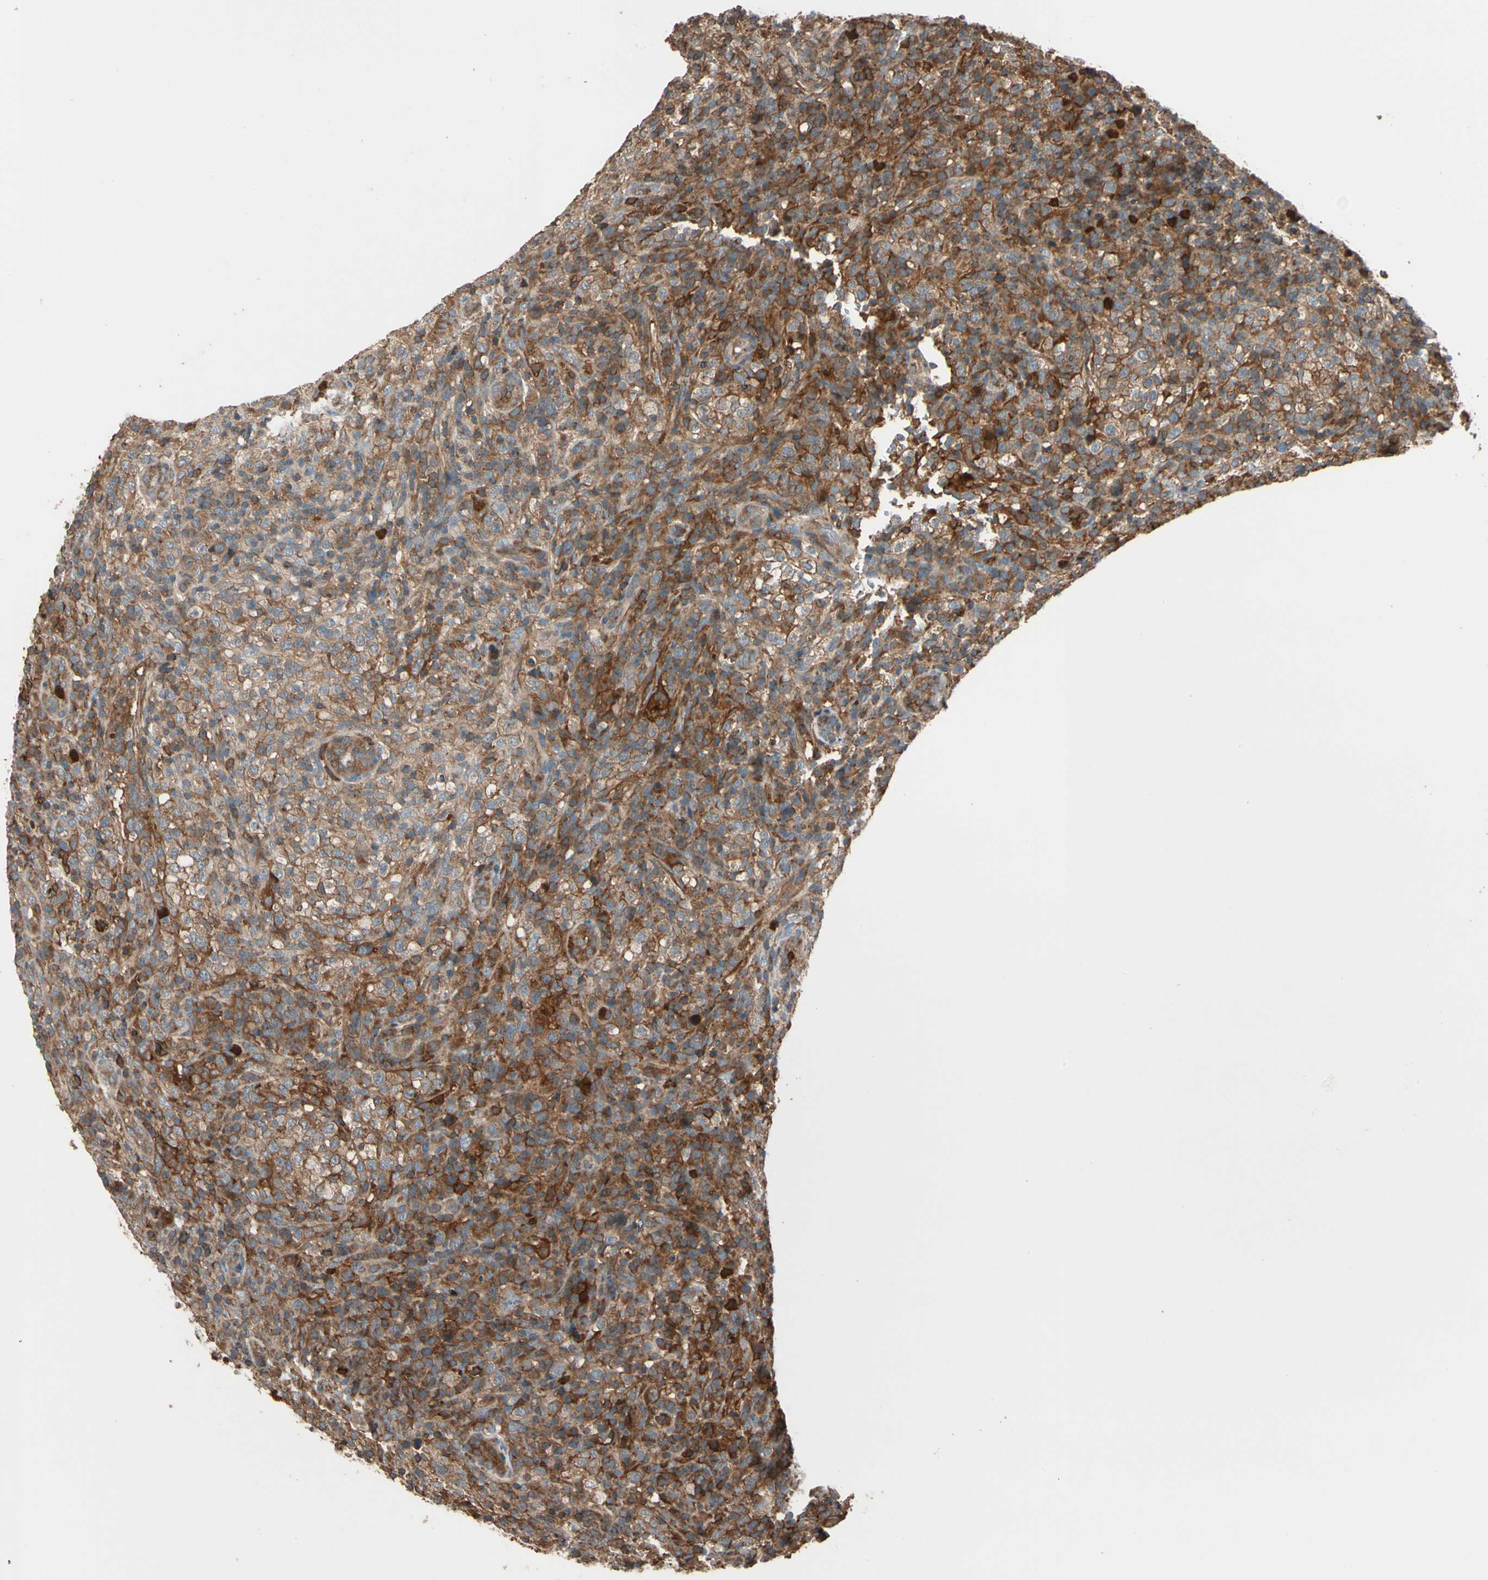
{"staining": {"intensity": "strong", "quantity": ">75%", "location": "cytoplasmic/membranous"}, "tissue": "lymphoma", "cell_type": "Tumor cells", "image_type": "cancer", "snomed": [{"axis": "morphology", "description": "Malignant lymphoma, non-Hodgkin's type, High grade"}, {"axis": "topography", "description": "Lymph node"}], "caption": "There is high levels of strong cytoplasmic/membranous positivity in tumor cells of lymphoma, as demonstrated by immunohistochemical staining (brown color).", "gene": "STX11", "patient": {"sex": "female", "age": 76}}